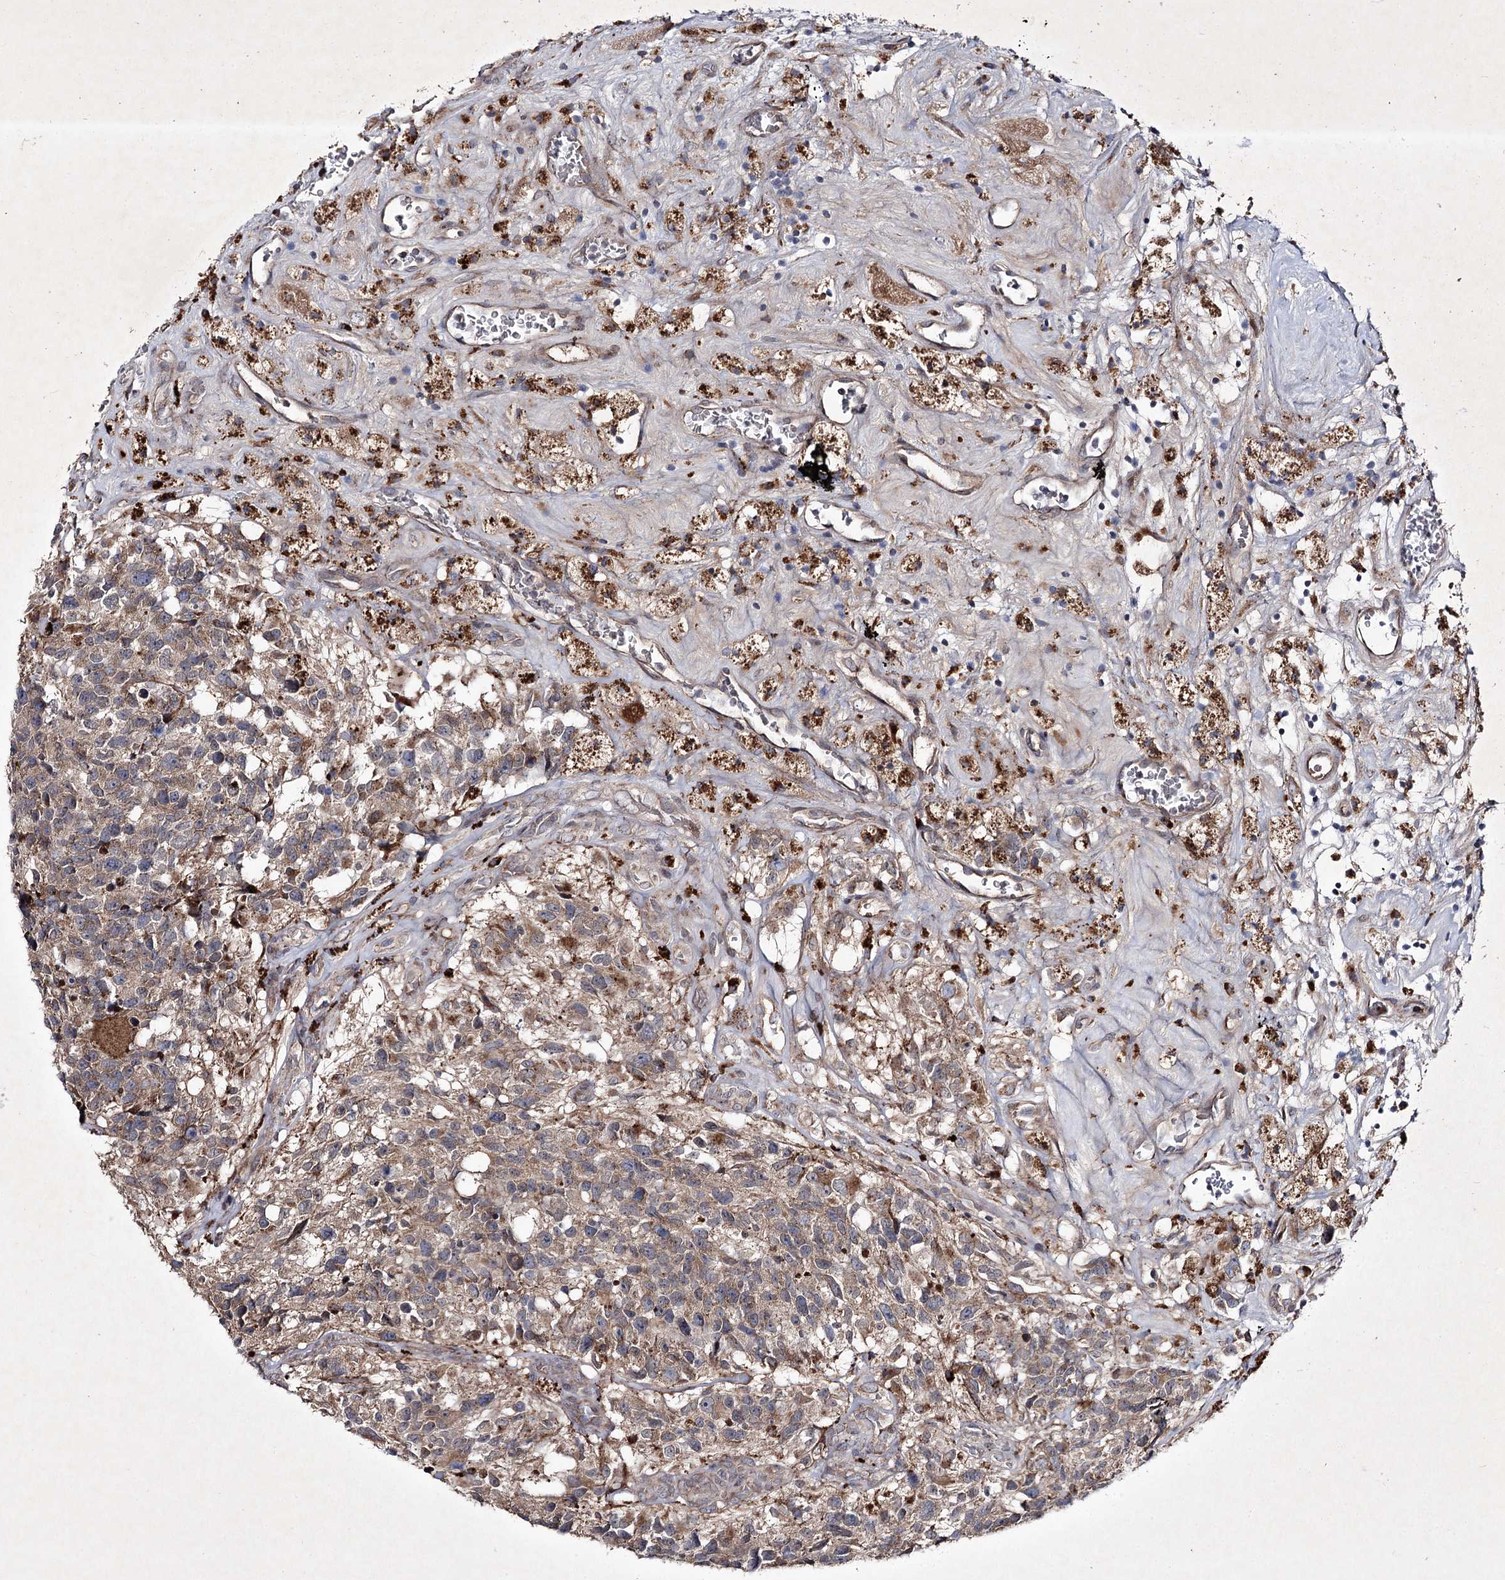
{"staining": {"intensity": "weak", "quantity": "25%-75%", "location": "cytoplasmic/membranous"}, "tissue": "glioma", "cell_type": "Tumor cells", "image_type": "cancer", "snomed": [{"axis": "morphology", "description": "Glioma, malignant, High grade"}, {"axis": "topography", "description": "Brain"}], "caption": "Immunohistochemical staining of human malignant glioma (high-grade) demonstrates low levels of weak cytoplasmic/membranous protein expression in approximately 25%-75% of tumor cells.", "gene": "ALG9", "patient": {"sex": "male", "age": 76}}